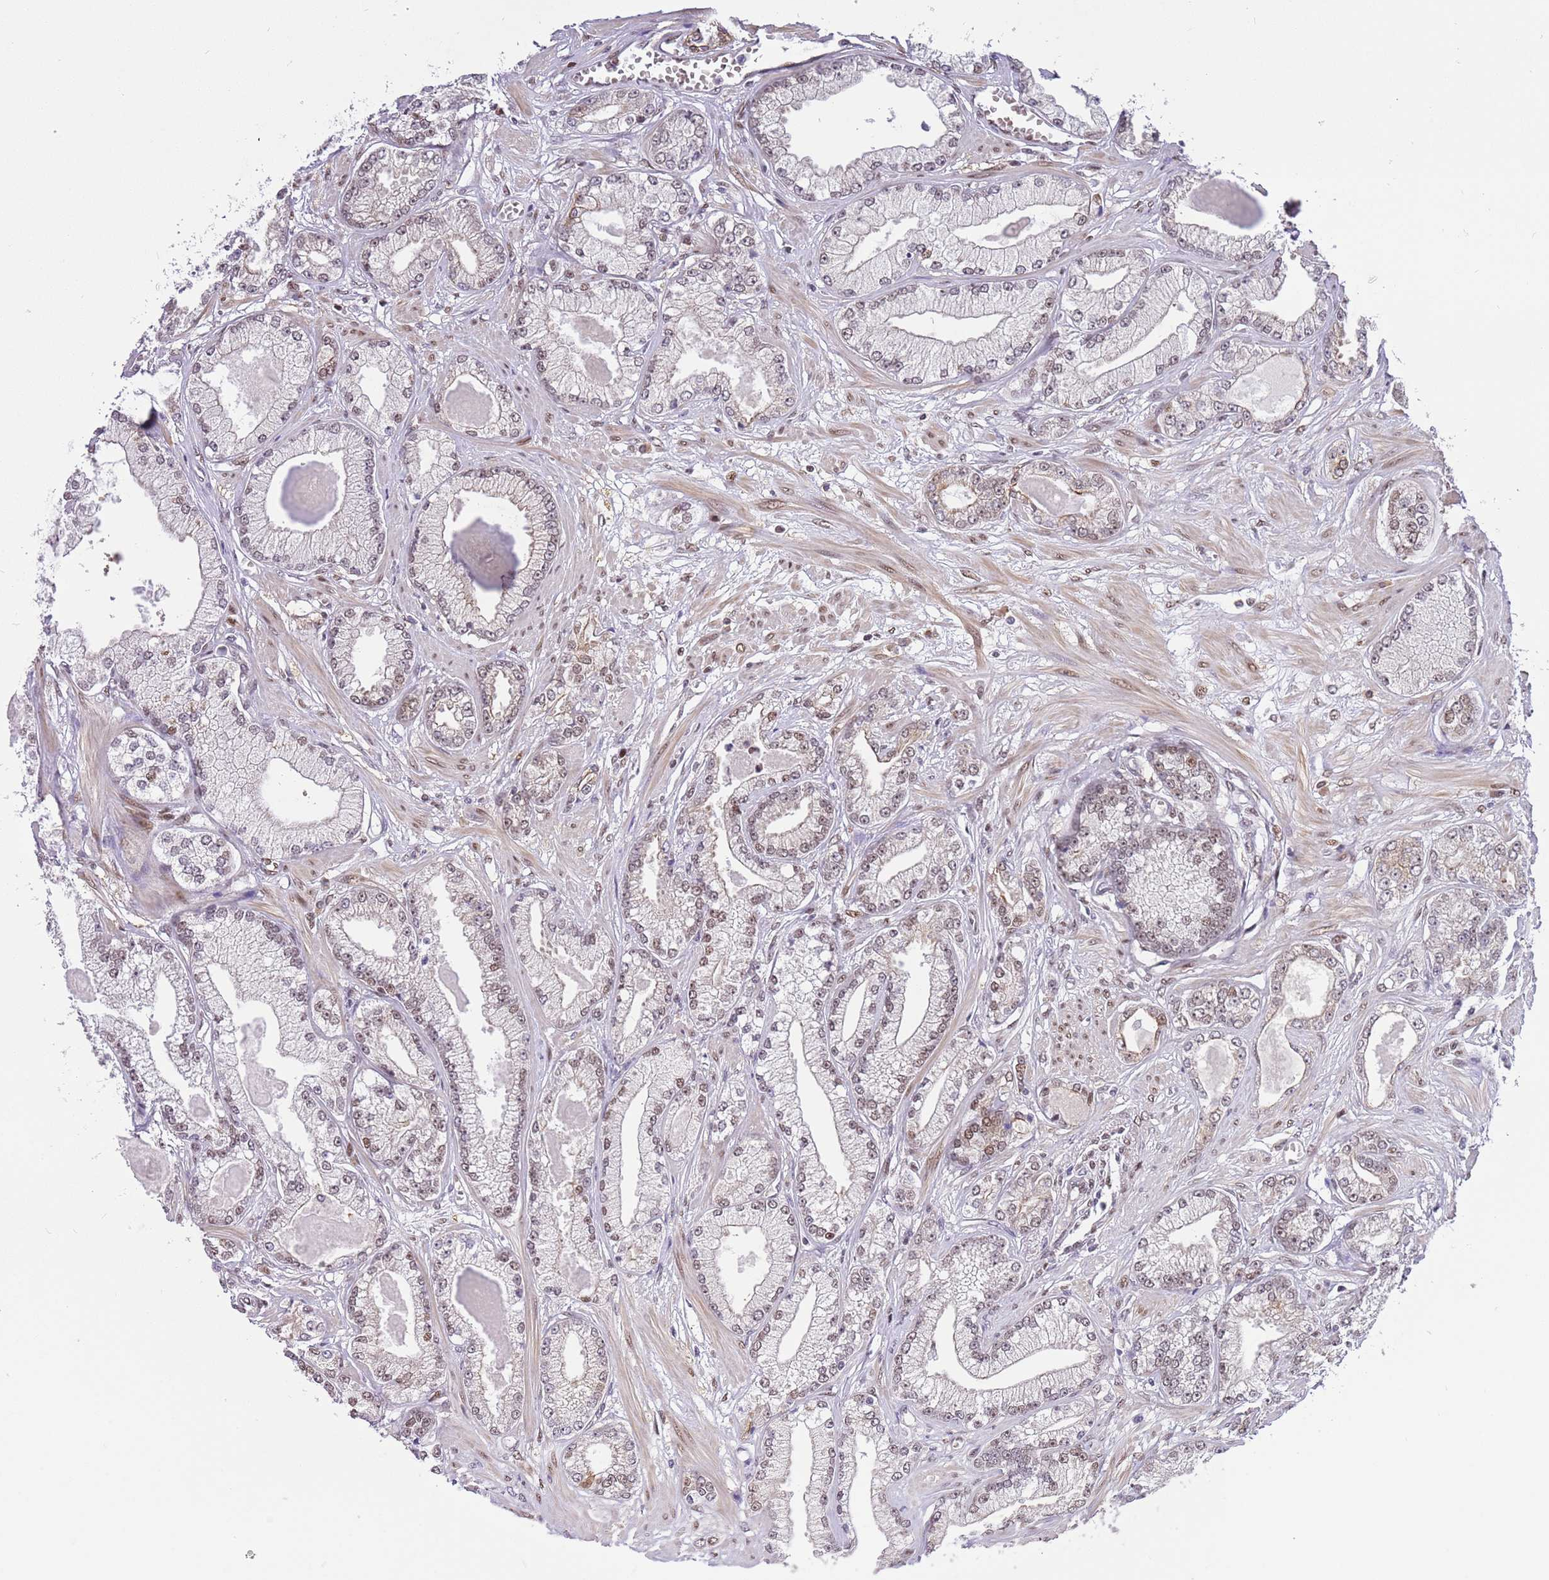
{"staining": {"intensity": "weak", "quantity": "<25%", "location": "nuclear"}, "tissue": "prostate cancer", "cell_type": "Tumor cells", "image_type": "cancer", "snomed": [{"axis": "morphology", "description": "Adenocarcinoma, Low grade"}, {"axis": "topography", "description": "Prostate"}], "caption": "A high-resolution micrograph shows IHC staining of low-grade adenocarcinoma (prostate), which reveals no significant positivity in tumor cells. The staining is performed using DAB (3,3'-diaminobenzidine) brown chromogen with nuclei counter-stained in using hematoxylin.", "gene": "RFK", "patient": {"sex": "male", "age": 64}}